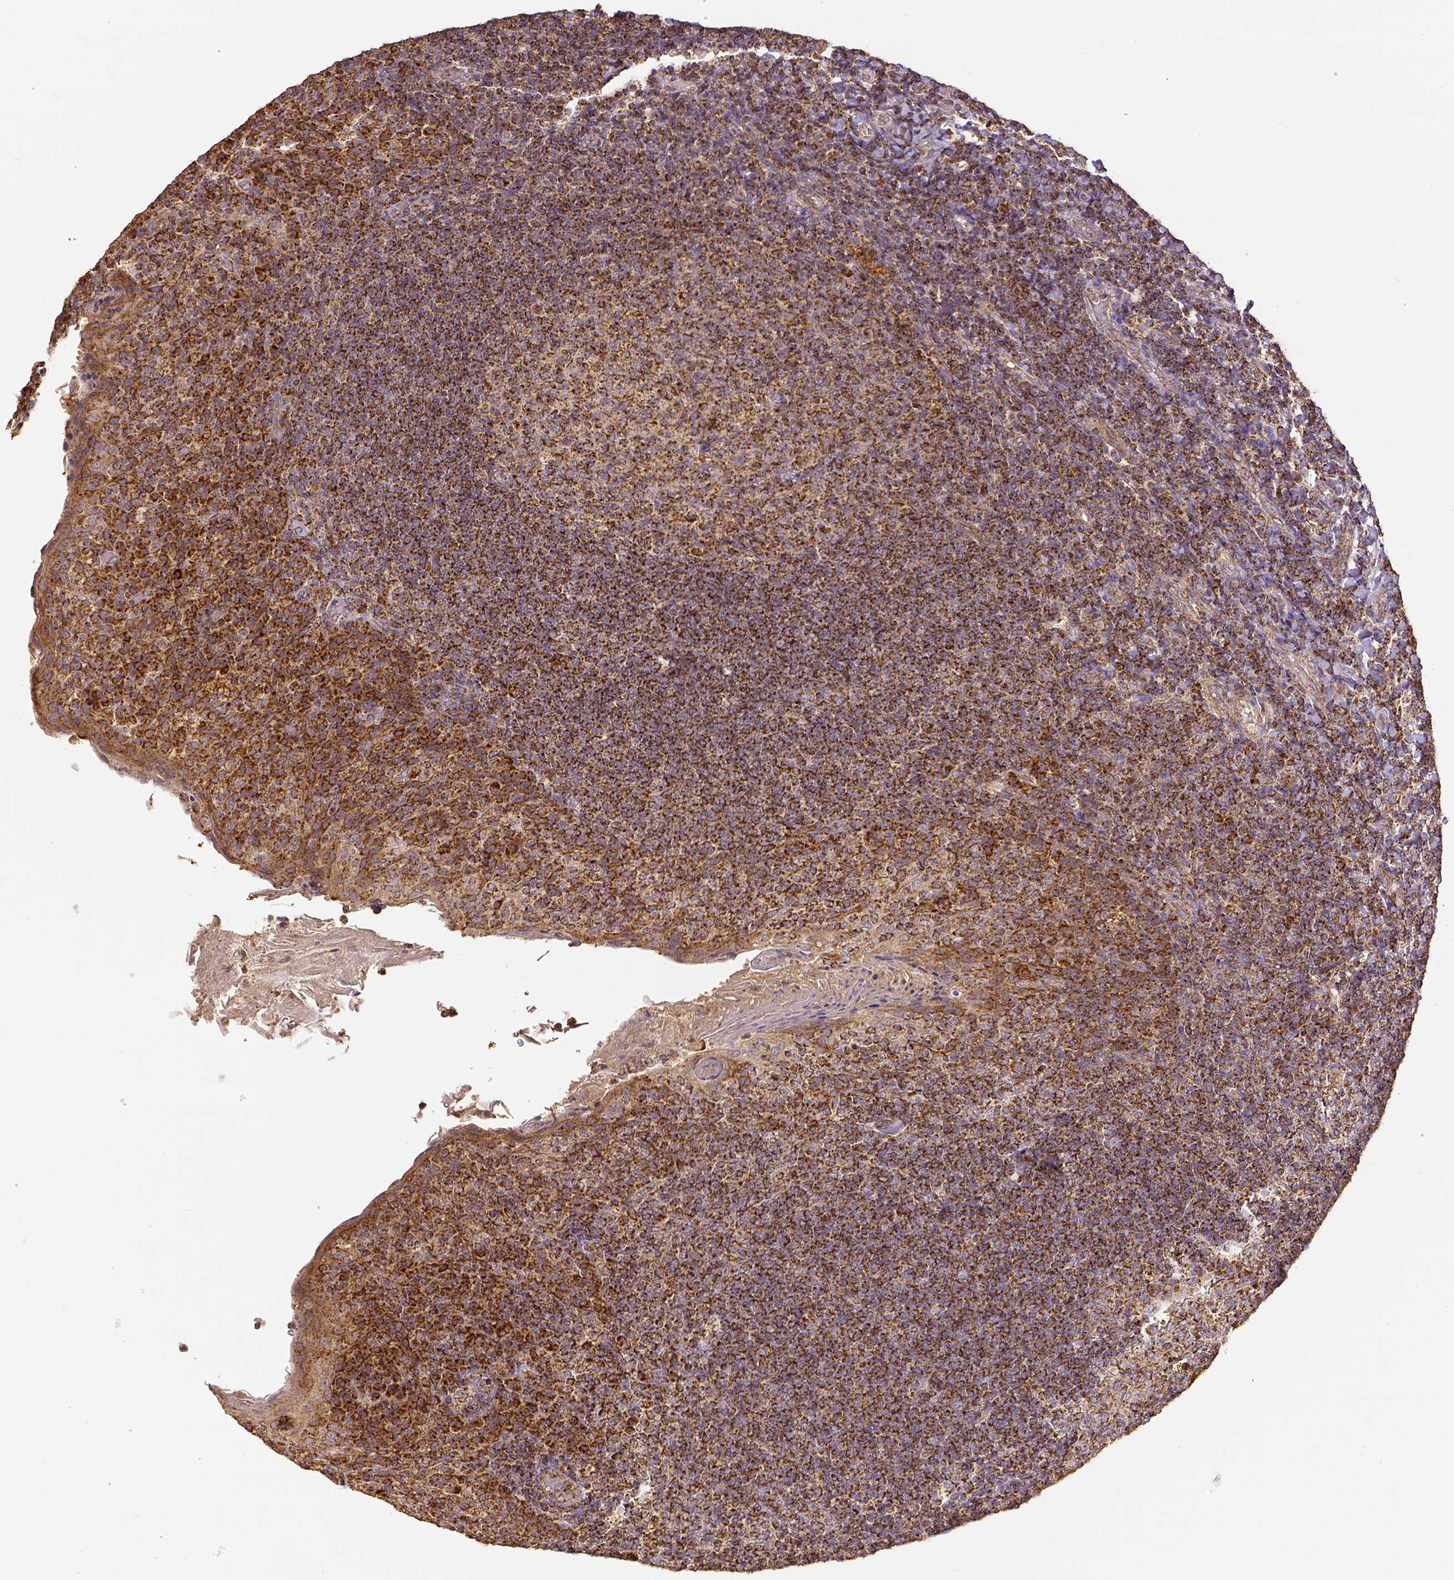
{"staining": {"intensity": "strong", "quantity": ">75%", "location": "cytoplasmic/membranous"}, "tissue": "tonsil", "cell_type": "Germinal center cells", "image_type": "normal", "snomed": [{"axis": "morphology", "description": "Normal tissue, NOS"}, {"axis": "topography", "description": "Tonsil"}], "caption": "This image demonstrates unremarkable tonsil stained with immunohistochemistry to label a protein in brown. The cytoplasmic/membranous of germinal center cells show strong positivity for the protein. Nuclei are counter-stained blue.", "gene": "SDHB", "patient": {"sex": "female", "age": 10}}